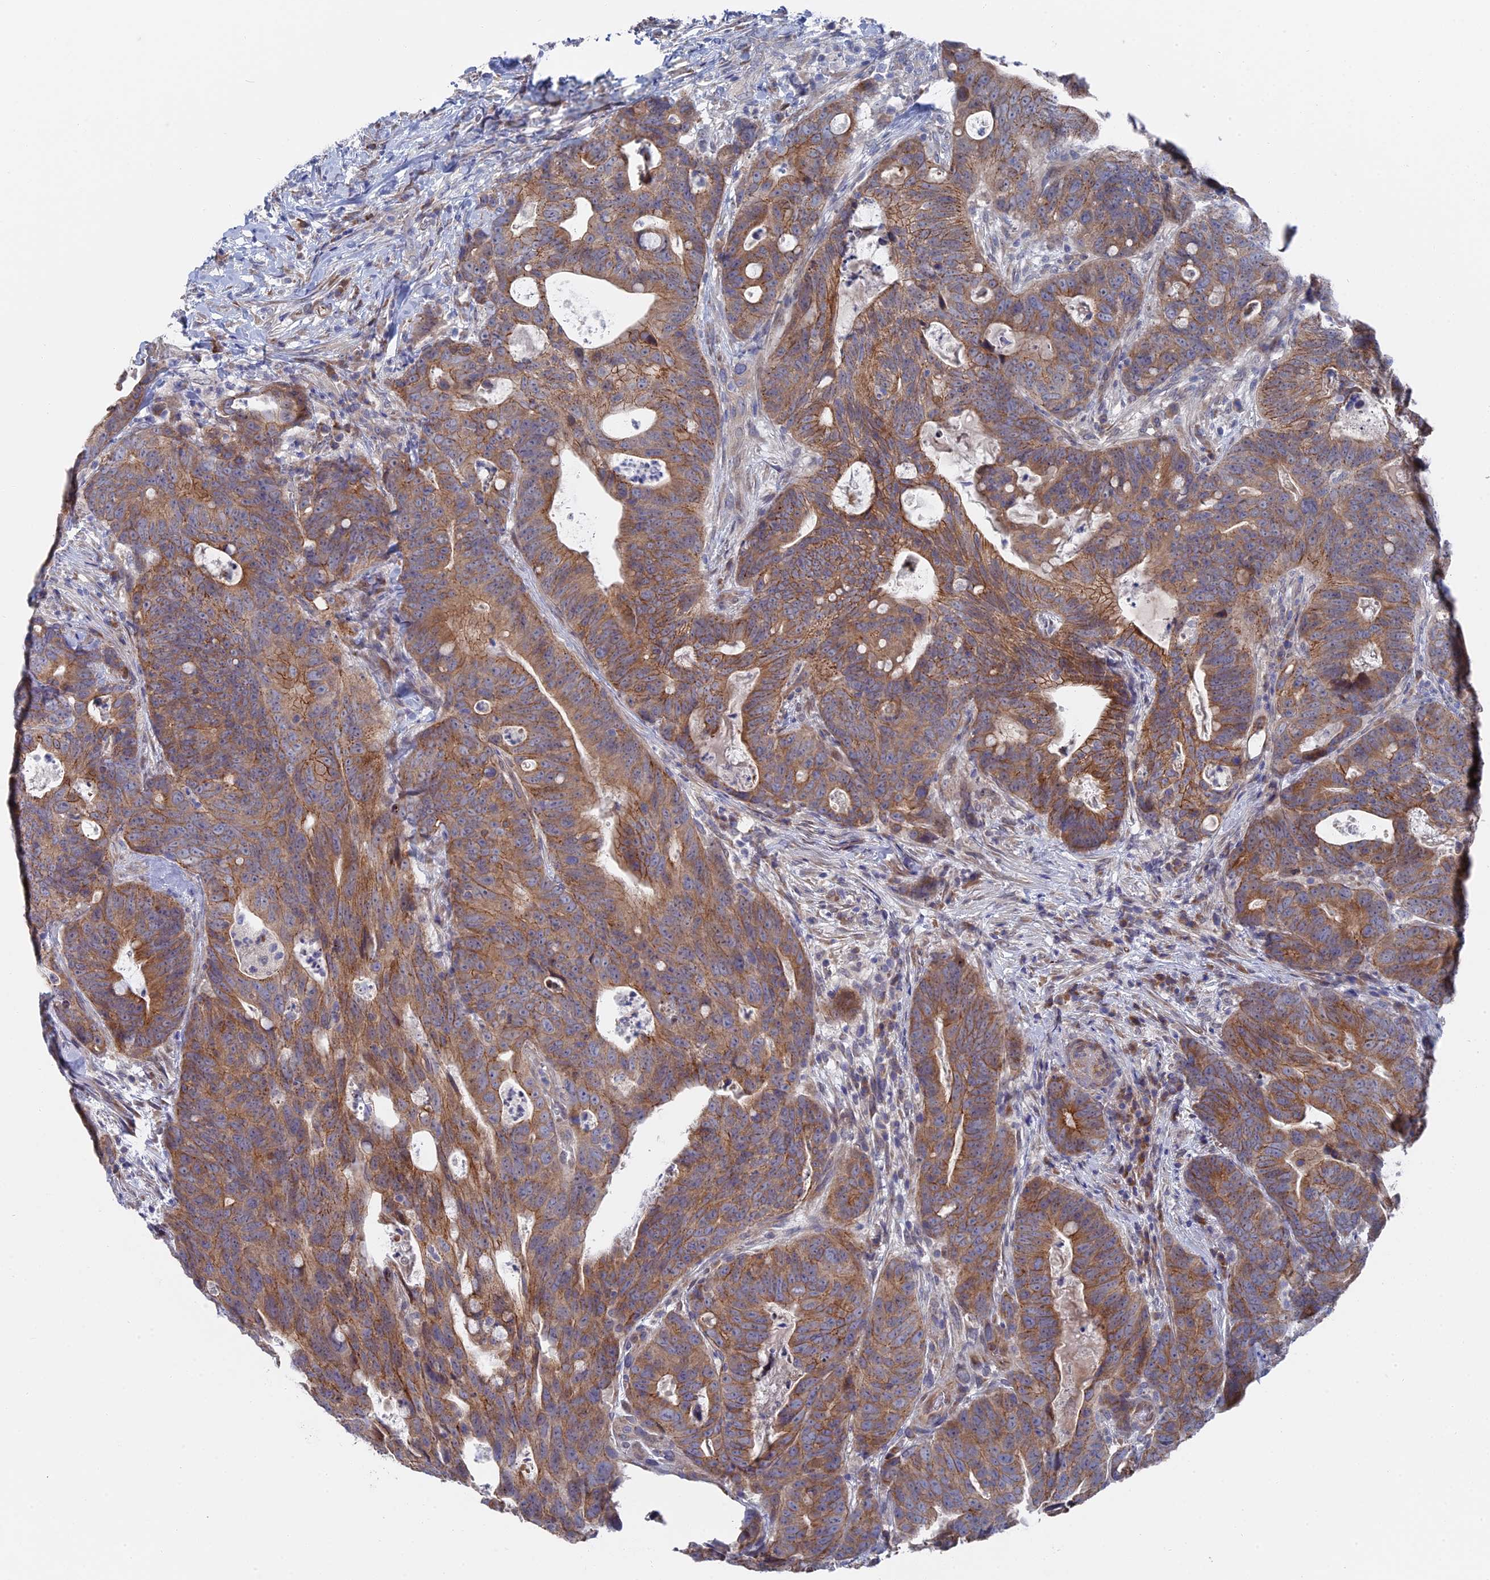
{"staining": {"intensity": "moderate", "quantity": ">75%", "location": "cytoplasmic/membranous"}, "tissue": "colorectal cancer", "cell_type": "Tumor cells", "image_type": "cancer", "snomed": [{"axis": "morphology", "description": "Adenocarcinoma, NOS"}, {"axis": "topography", "description": "Colon"}], "caption": "Immunohistochemistry of human colorectal adenocarcinoma exhibits medium levels of moderate cytoplasmic/membranous positivity in approximately >75% of tumor cells.", "gene": "TMEM161A", "patient": {"sex": "female", "age": 82}}